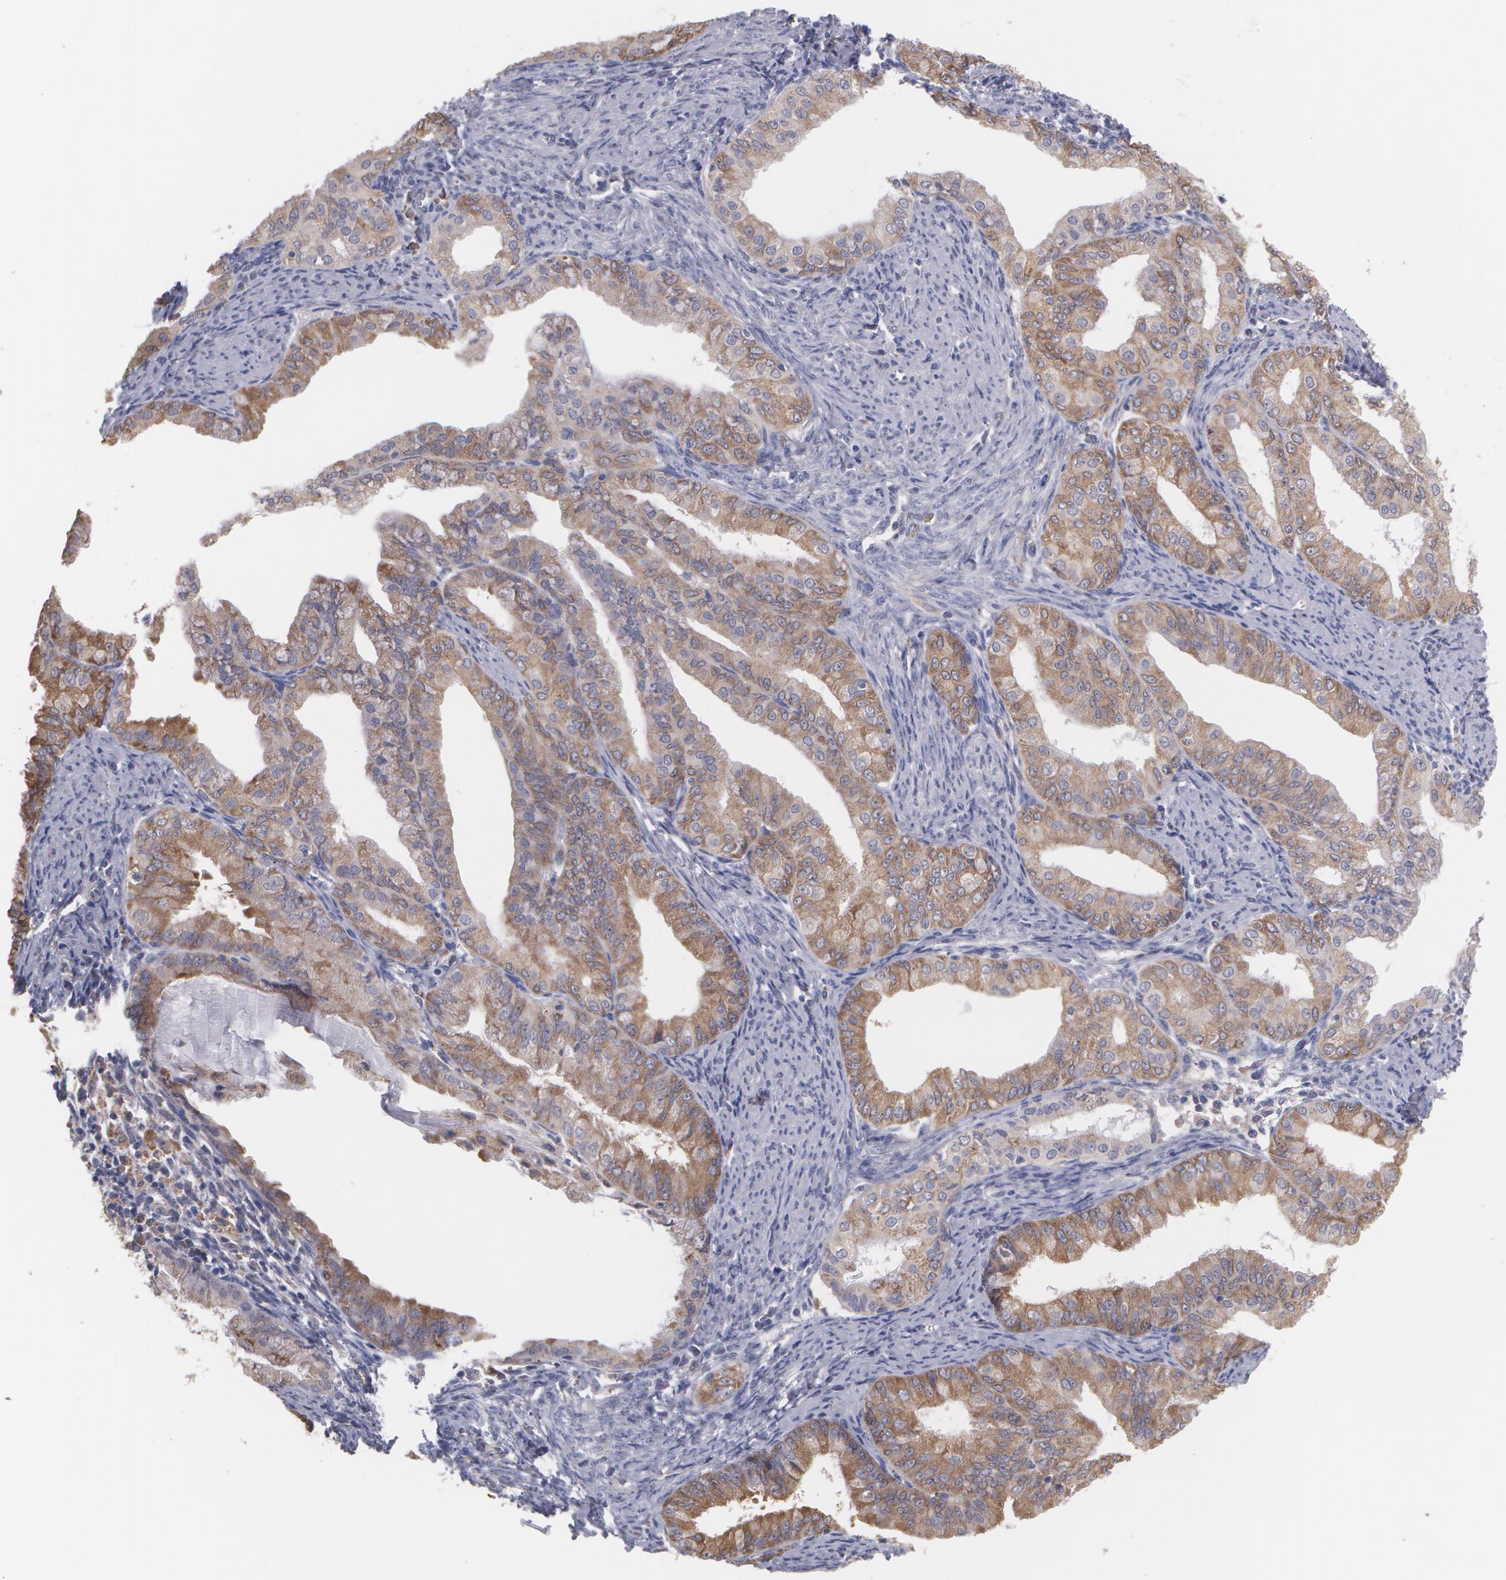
{"staining": {"intensity": "moderate", "quantity": ">75%", "location": "cytoplasmic/membranous"}, "tissue": "endometrial cancer", "cell_type": "Tumor cells", "image_type": "cancer", "snomed": [{"axis": "morphology", "description": "Adenocarcinoma, NOS"}, {"axis": "topography", "description": "Endometrium"}], "caption": "Protein expression analysis of endometrial cancer shows moderate cytoplasmic/membranous staining in approximately >75% of tumor cells.", "gene": "MTHFD1", "patient": {"sex": "female", "age": 76}}